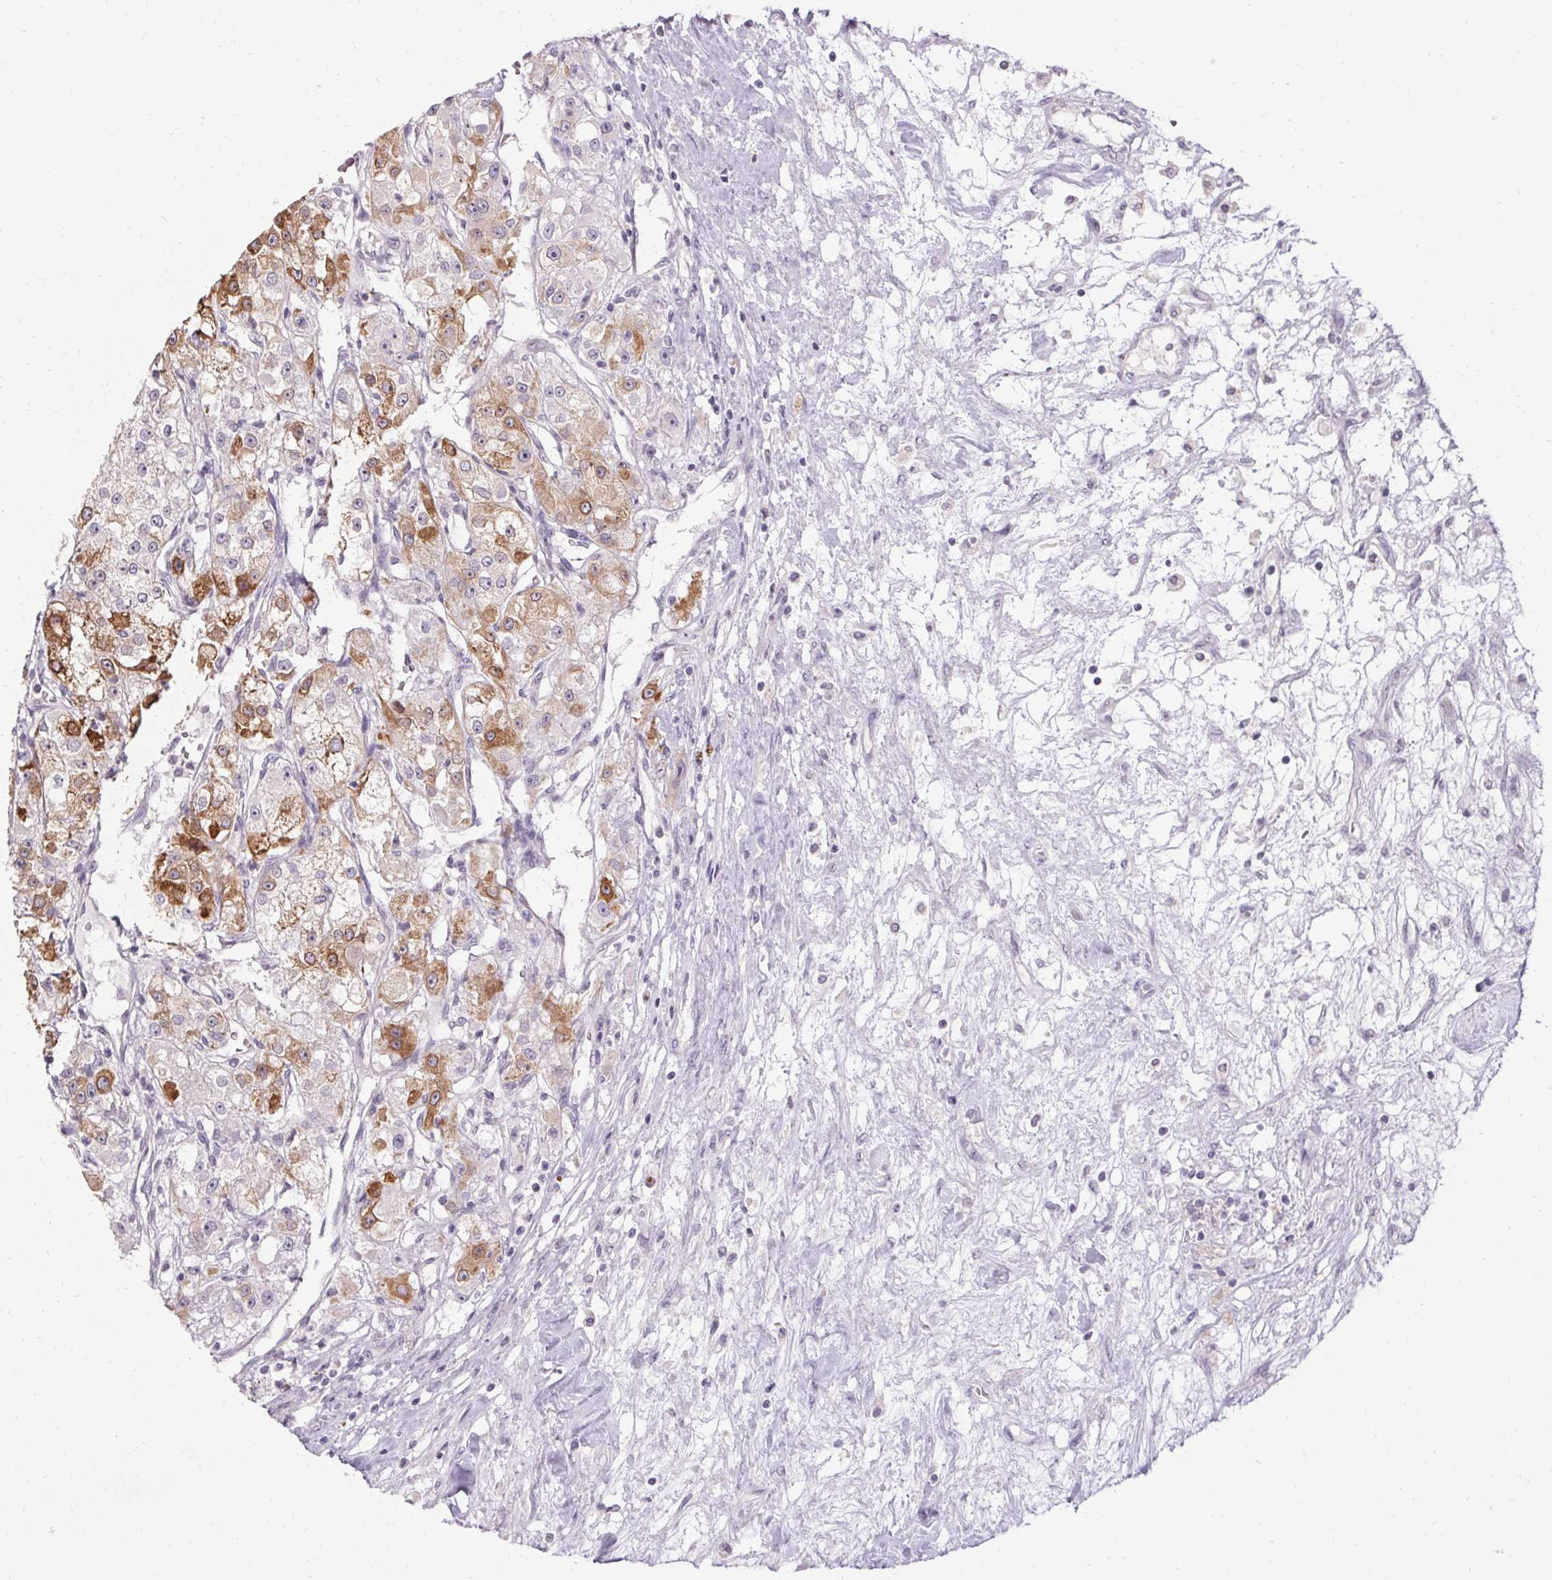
{"staining": {"intensity": "strong", "quantity": "<25%", "location": "cytoplasmic/membranous"}, "tissue": "renal cancer", "cell_type": "Tumor cells", "image_type": "cancer", "snomed": [{"axis": "morphology", "description": "Adenocarcinoma, NOS"}, {"axis": "topography", "description": "Kidney"}], "caption": "Renal cancer (adenocarcinoma) stained for a protein demonstrates strong cytoplasmic/membranous positivity in tumor cells.", "gene": "HSD17B3", "patient": {"sex": "female", "age": 63}}